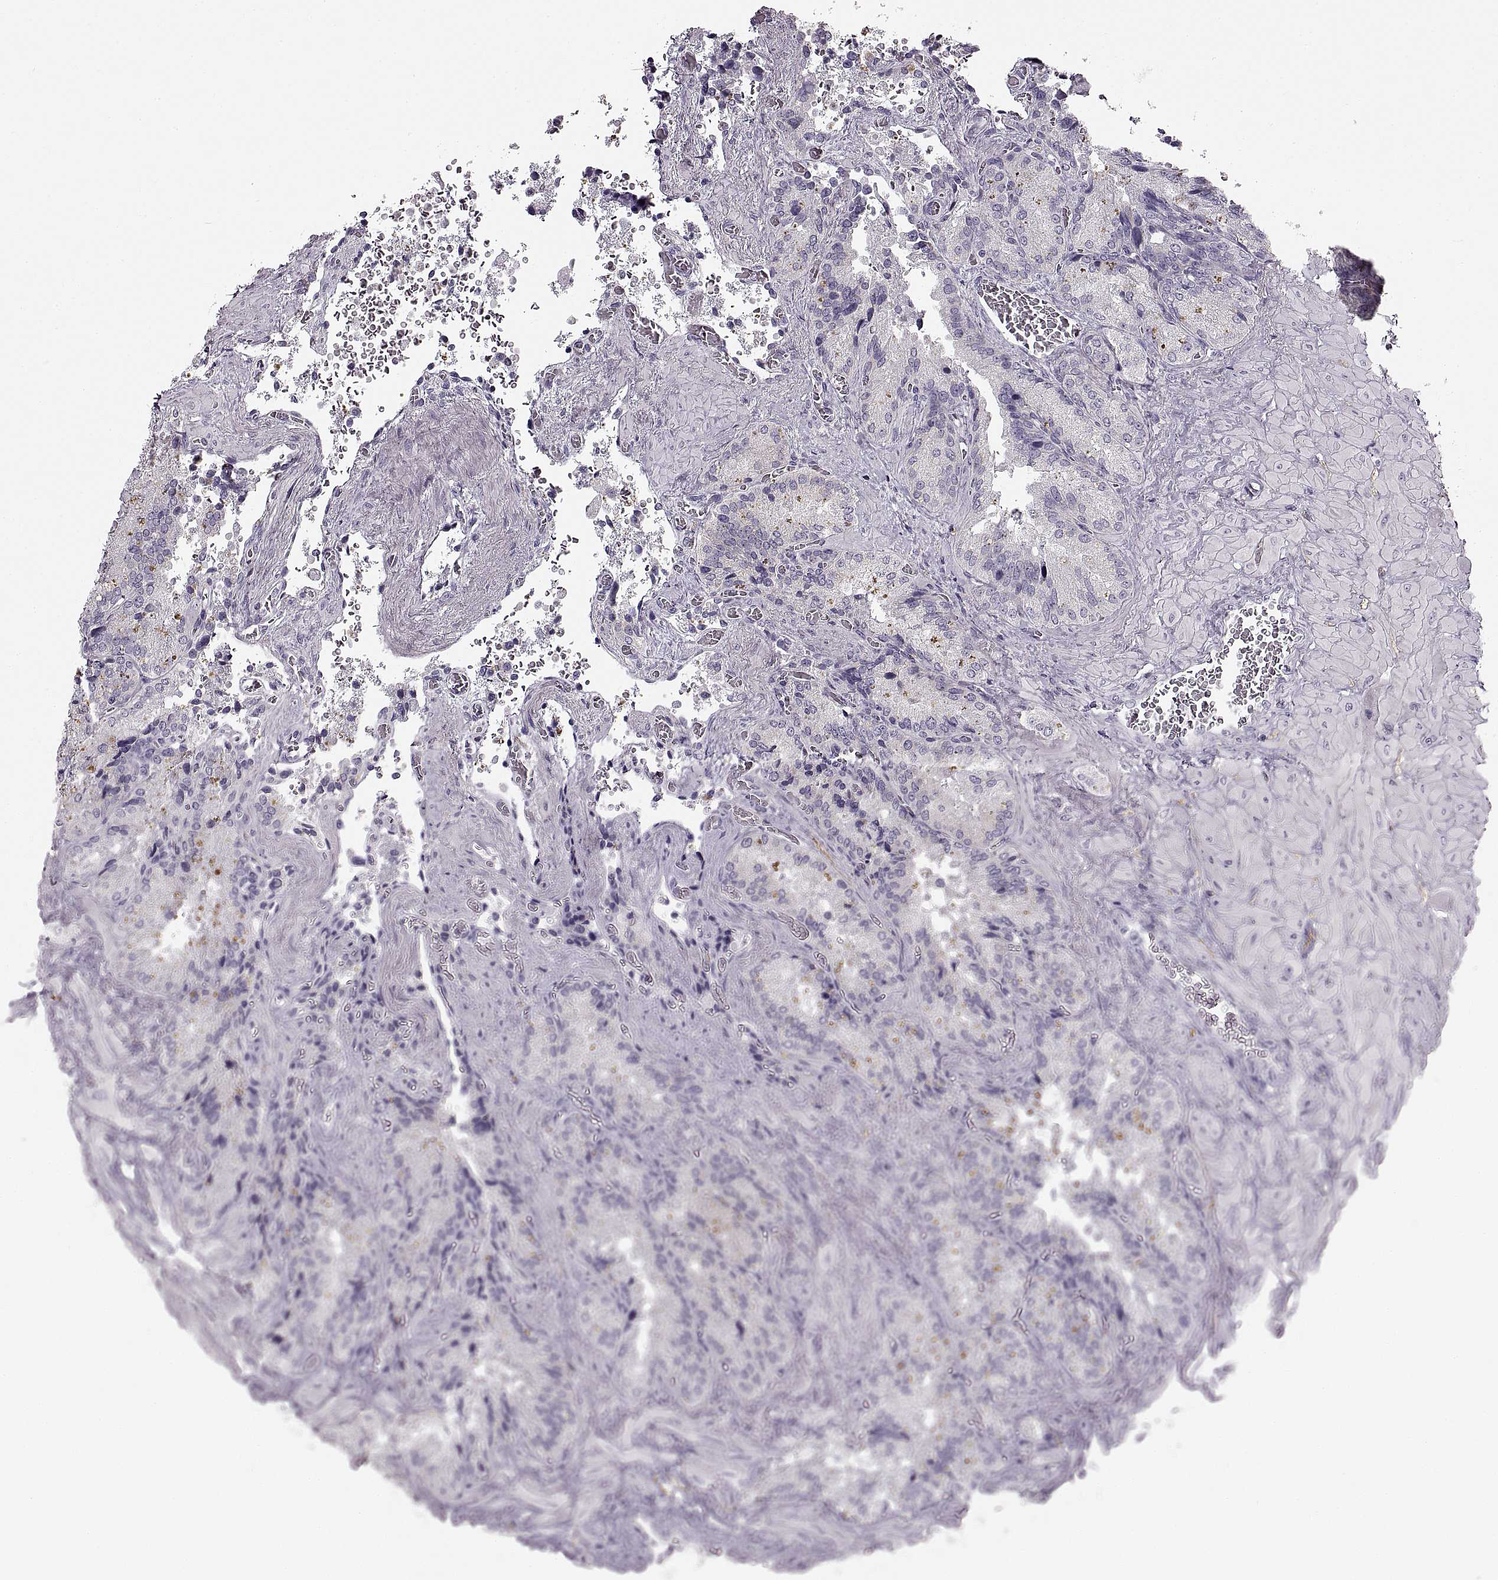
{"staining": {"intensity": "negative", "quantity": "none", "location": "none"}, "tissue": "seminal vesicle", "cell_type": "Glandular cells", "image_type": "normal", "snomed": [{"axis": "morphology", "description": "Normal tissue, NOS"}, {"axis": "topography", "description": "Seminal veicle"}], "caption": "This histopathology image is of normal seminal vesicle stained with immunohistochemistry to label a protein in brown with the nuclei are counter-stained blue. There is no positivity in glandular cells.", "gene": "CNTN1", "patient": {"sex": "male", "age": 37}}